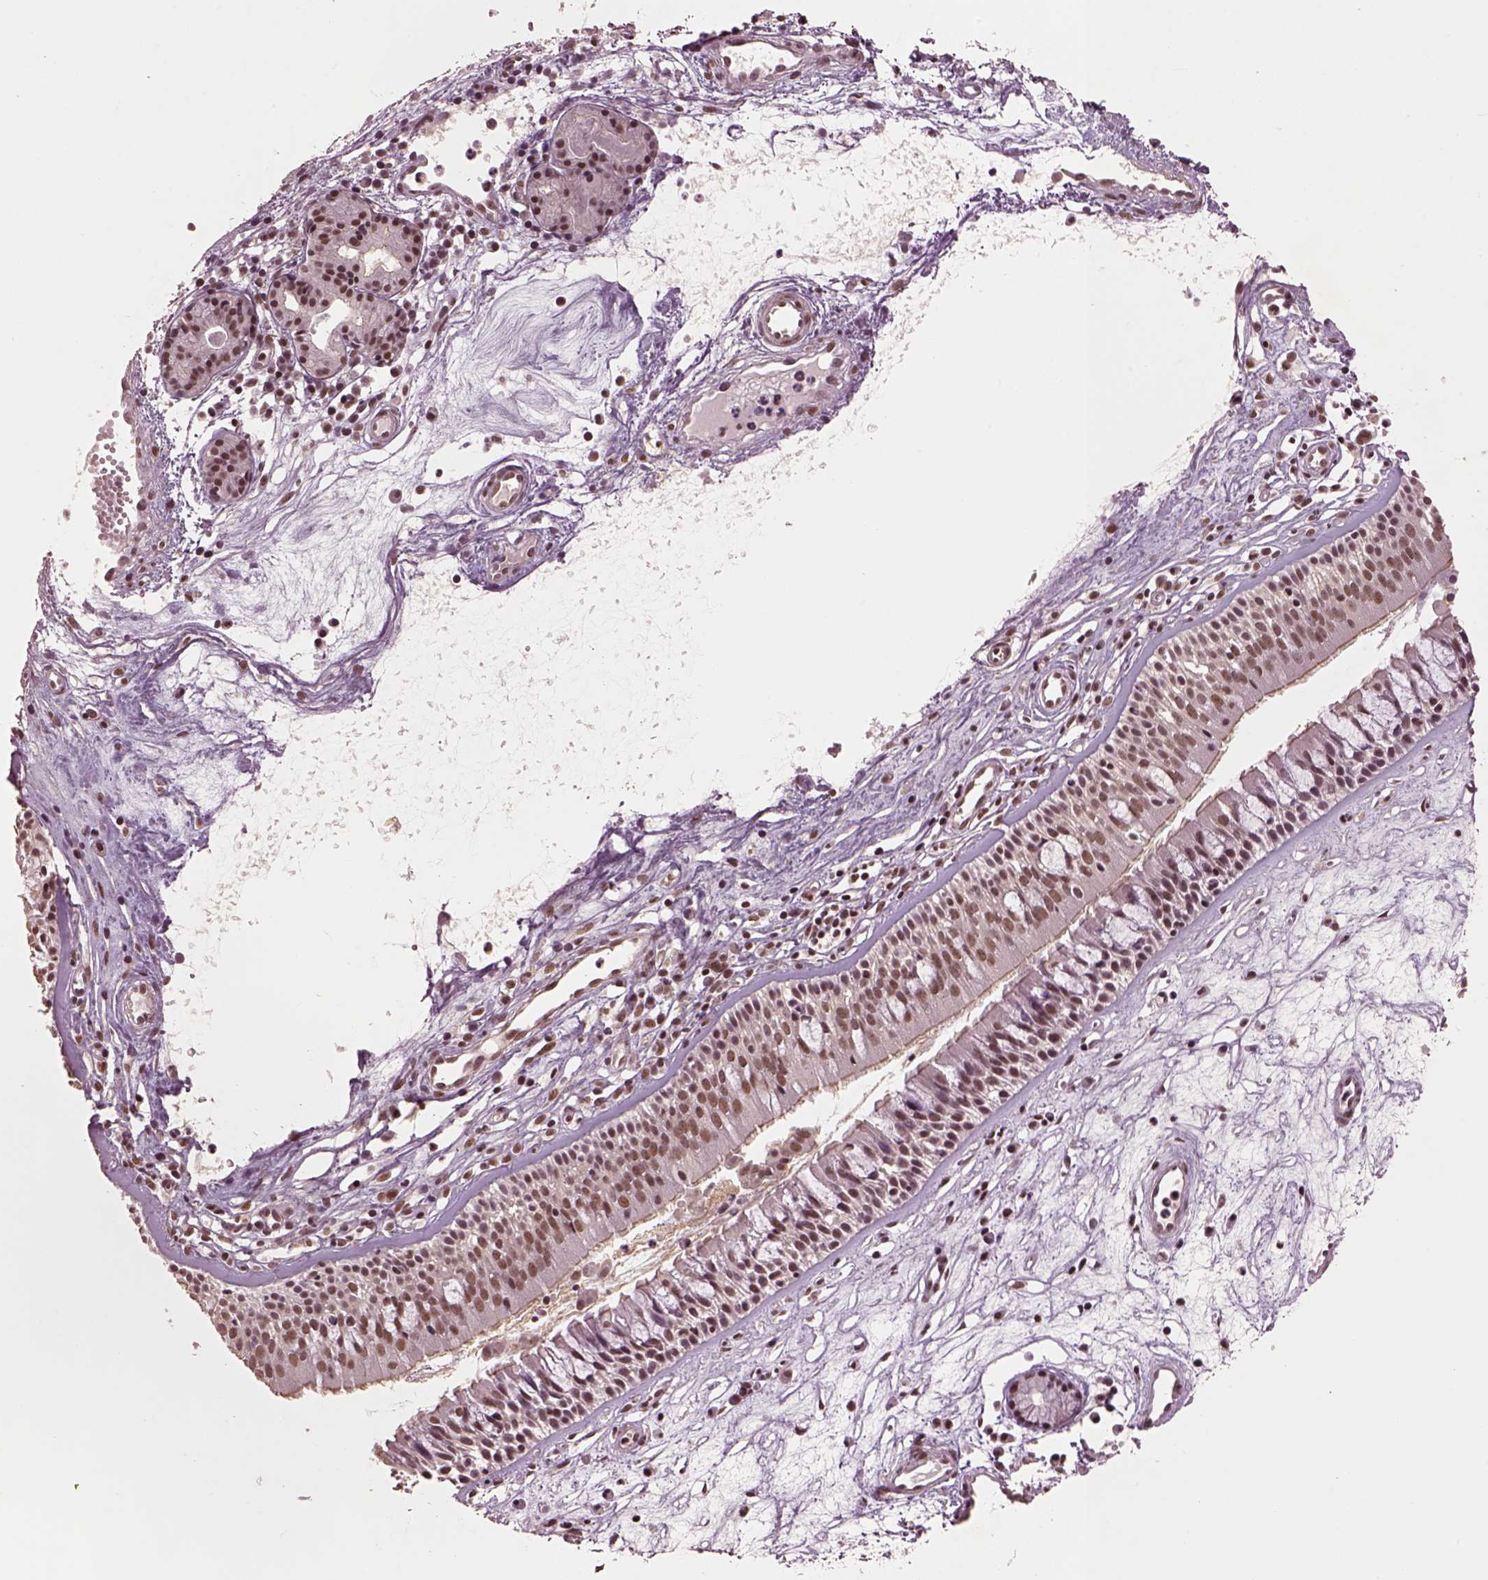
{"staining": {"intensity": "moderate", "quantity": ">75%", "location": "nuclear"}, "tissue": "nasopharynx", "cell_type": "Respiratory epithelial cells", "image_type": "normal", "snomed": [{"axis": "morphology", "description": "Normal tissue, NOS"}, {"axis": "topography", "description": "Nasopharynx"}], "caption": "A photomicrograph of human nasopharynx stained for a protein exhibits moderate nuclear brown staining in respiratory epithelial cells.", "gene": "BRD9", "patient": {"sex": "female", "age": 68}}